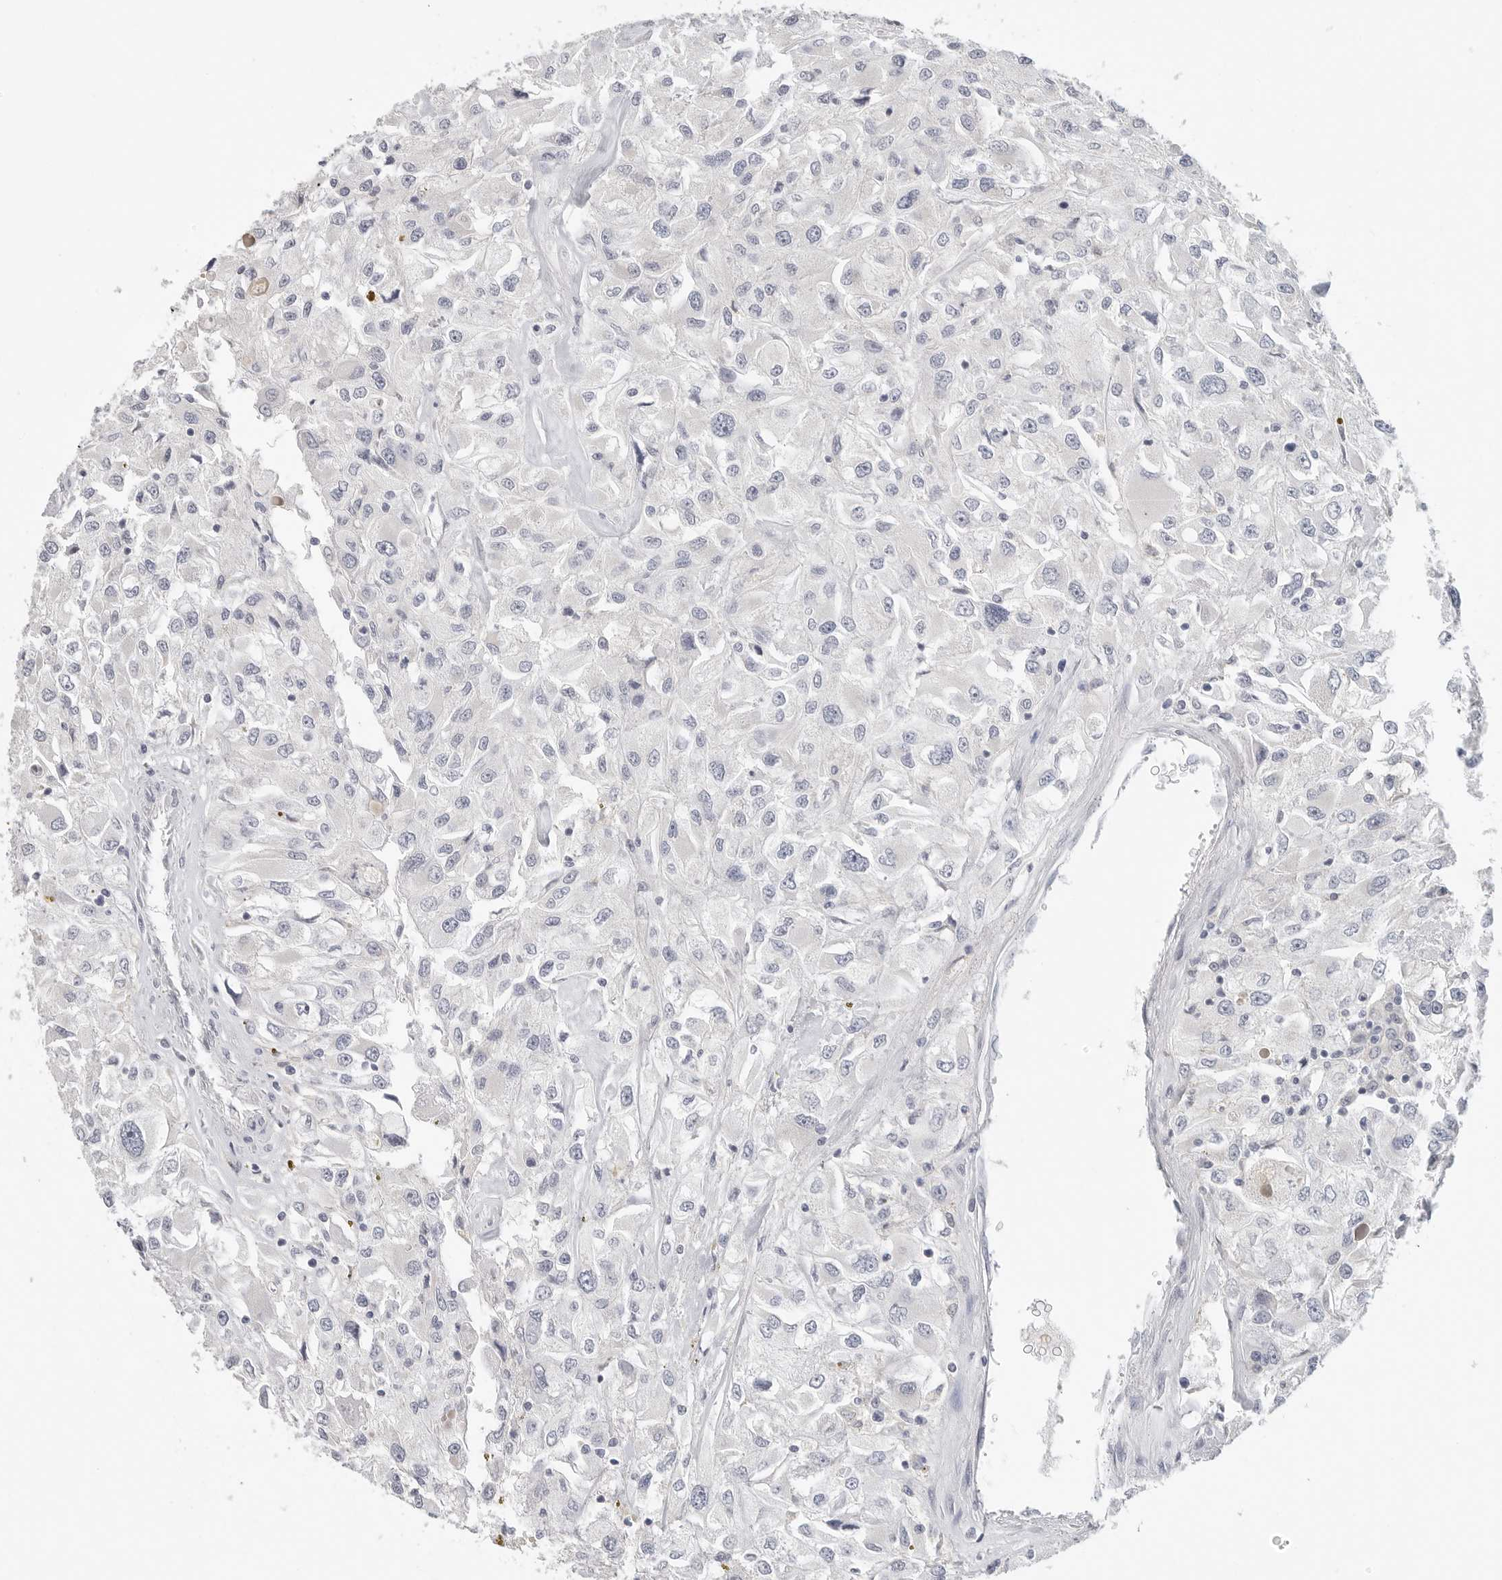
{"staining": {"intensity": "negative", "quantity": "none", "location": "none"}, "tissue": "renal cancer", "cell_type": "Tumor cells", "image_type": "cancer", "snomed": [{"axis": "morphology", "description": "Adenocarcinoma, NOS"}, {"axis": "topography", "description": "Kidney"}], "caption": "The IHC histopathology image has no significant staining in tumor cells of renal cancer (adenocarcinoma) tissue.", "gene": "FBN2", "patient": {"sex": "female", "age": 52}}